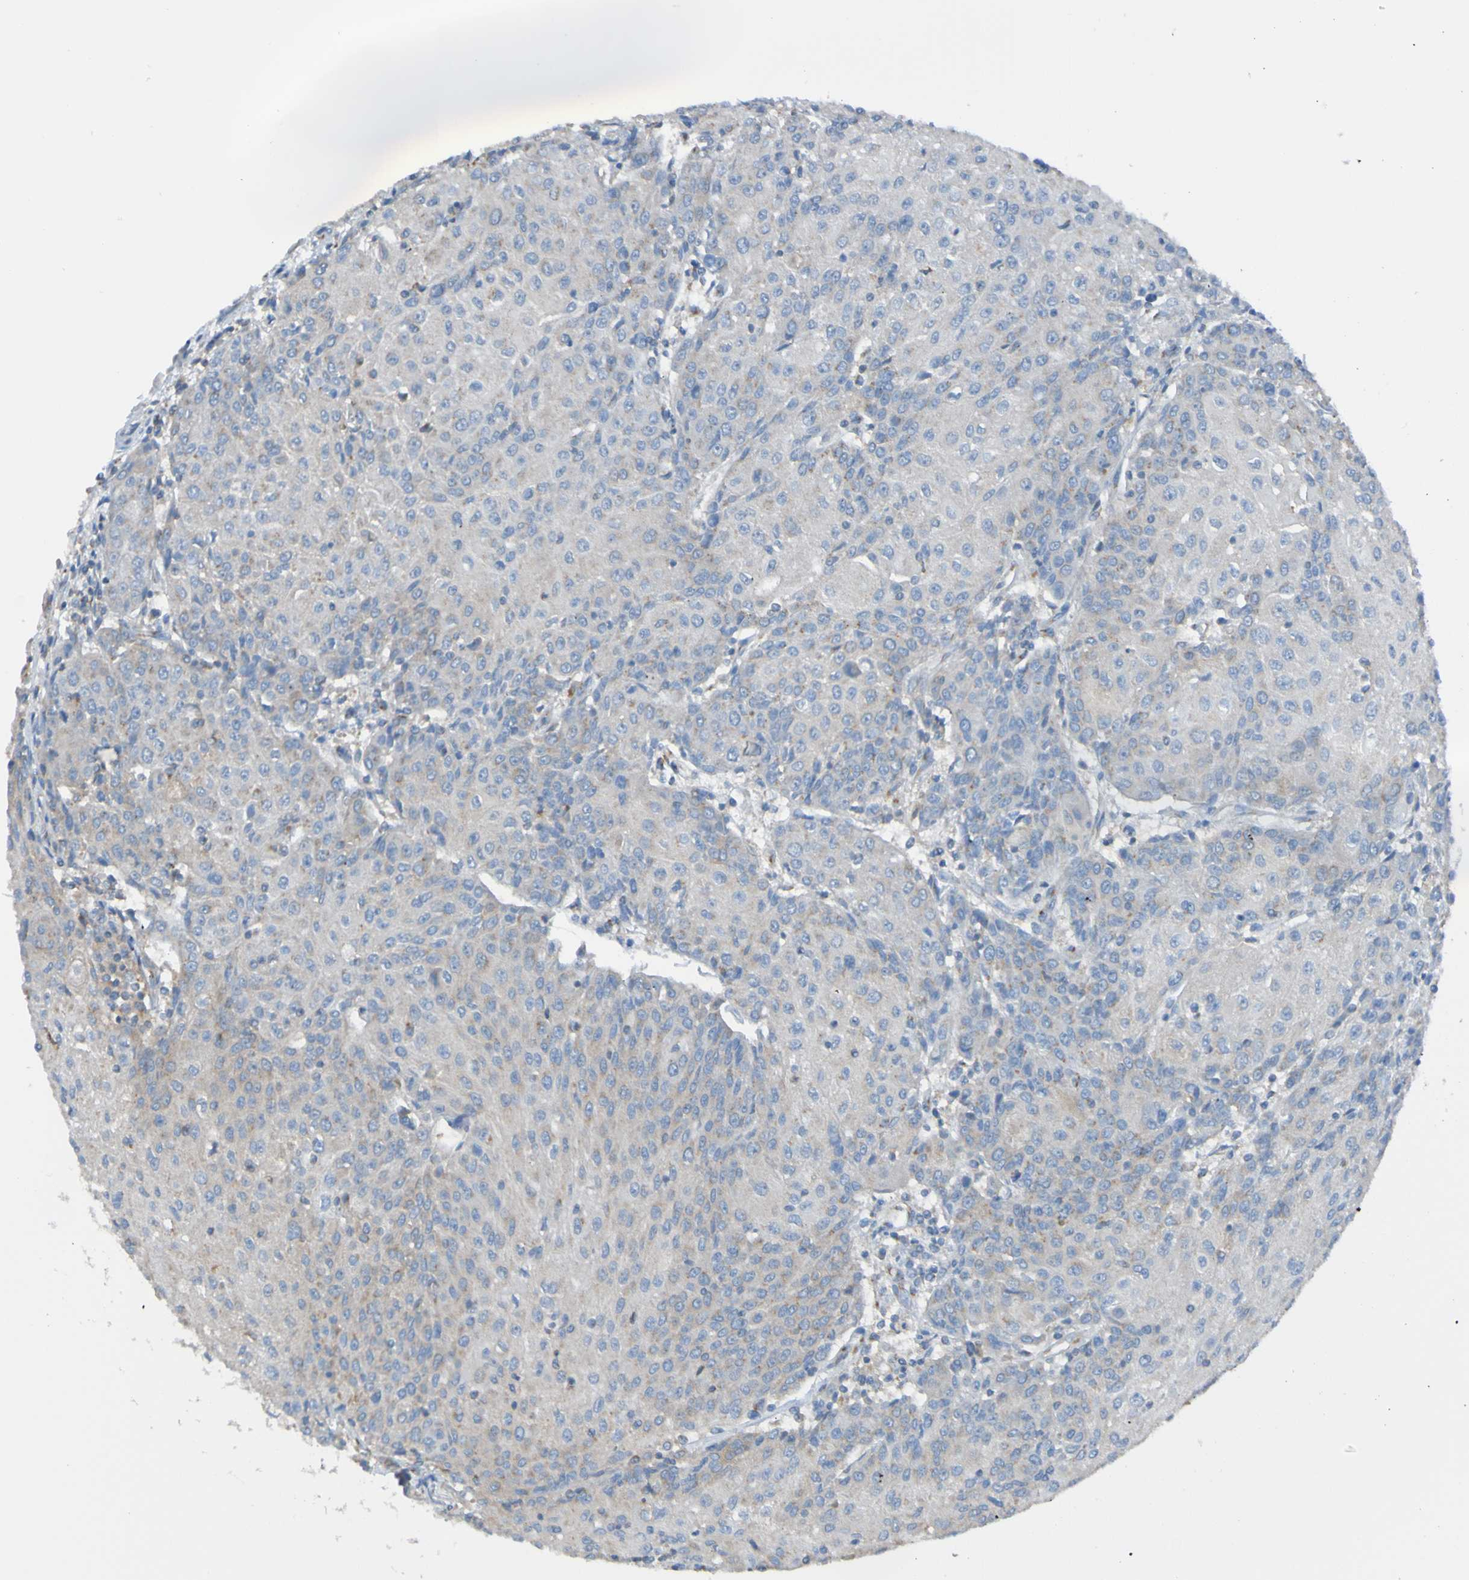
{"staining": {"intensity": "weak", "quantity": "<25%", "location": "cytoplasmic/membranous"}, "tissue": "urothelial cancer", "cell_type": "Tumor cells", "image_type": "cancer", "snomed": [{"axis": "morphology", "description": "Urothelial carcinoma, High grade"}, {"axis": "topography", "description": "Urinary bladder"}], "caption": "High magnification brightfield microscopy of urothelial carcinoma (high-grade) stained with DAB (3,3'-diaminobenzidine) (brown) and counterstained with hematoxylin (blue): tumor cells show no significant staining. The staining was performed using DAB to visualize the protein expression in brown, while the nuclei were stained in blue with hematoxylin (Magnification: 20x).", "gene": "MINAR1", "patient": {"sex": "female", "age": 85}}